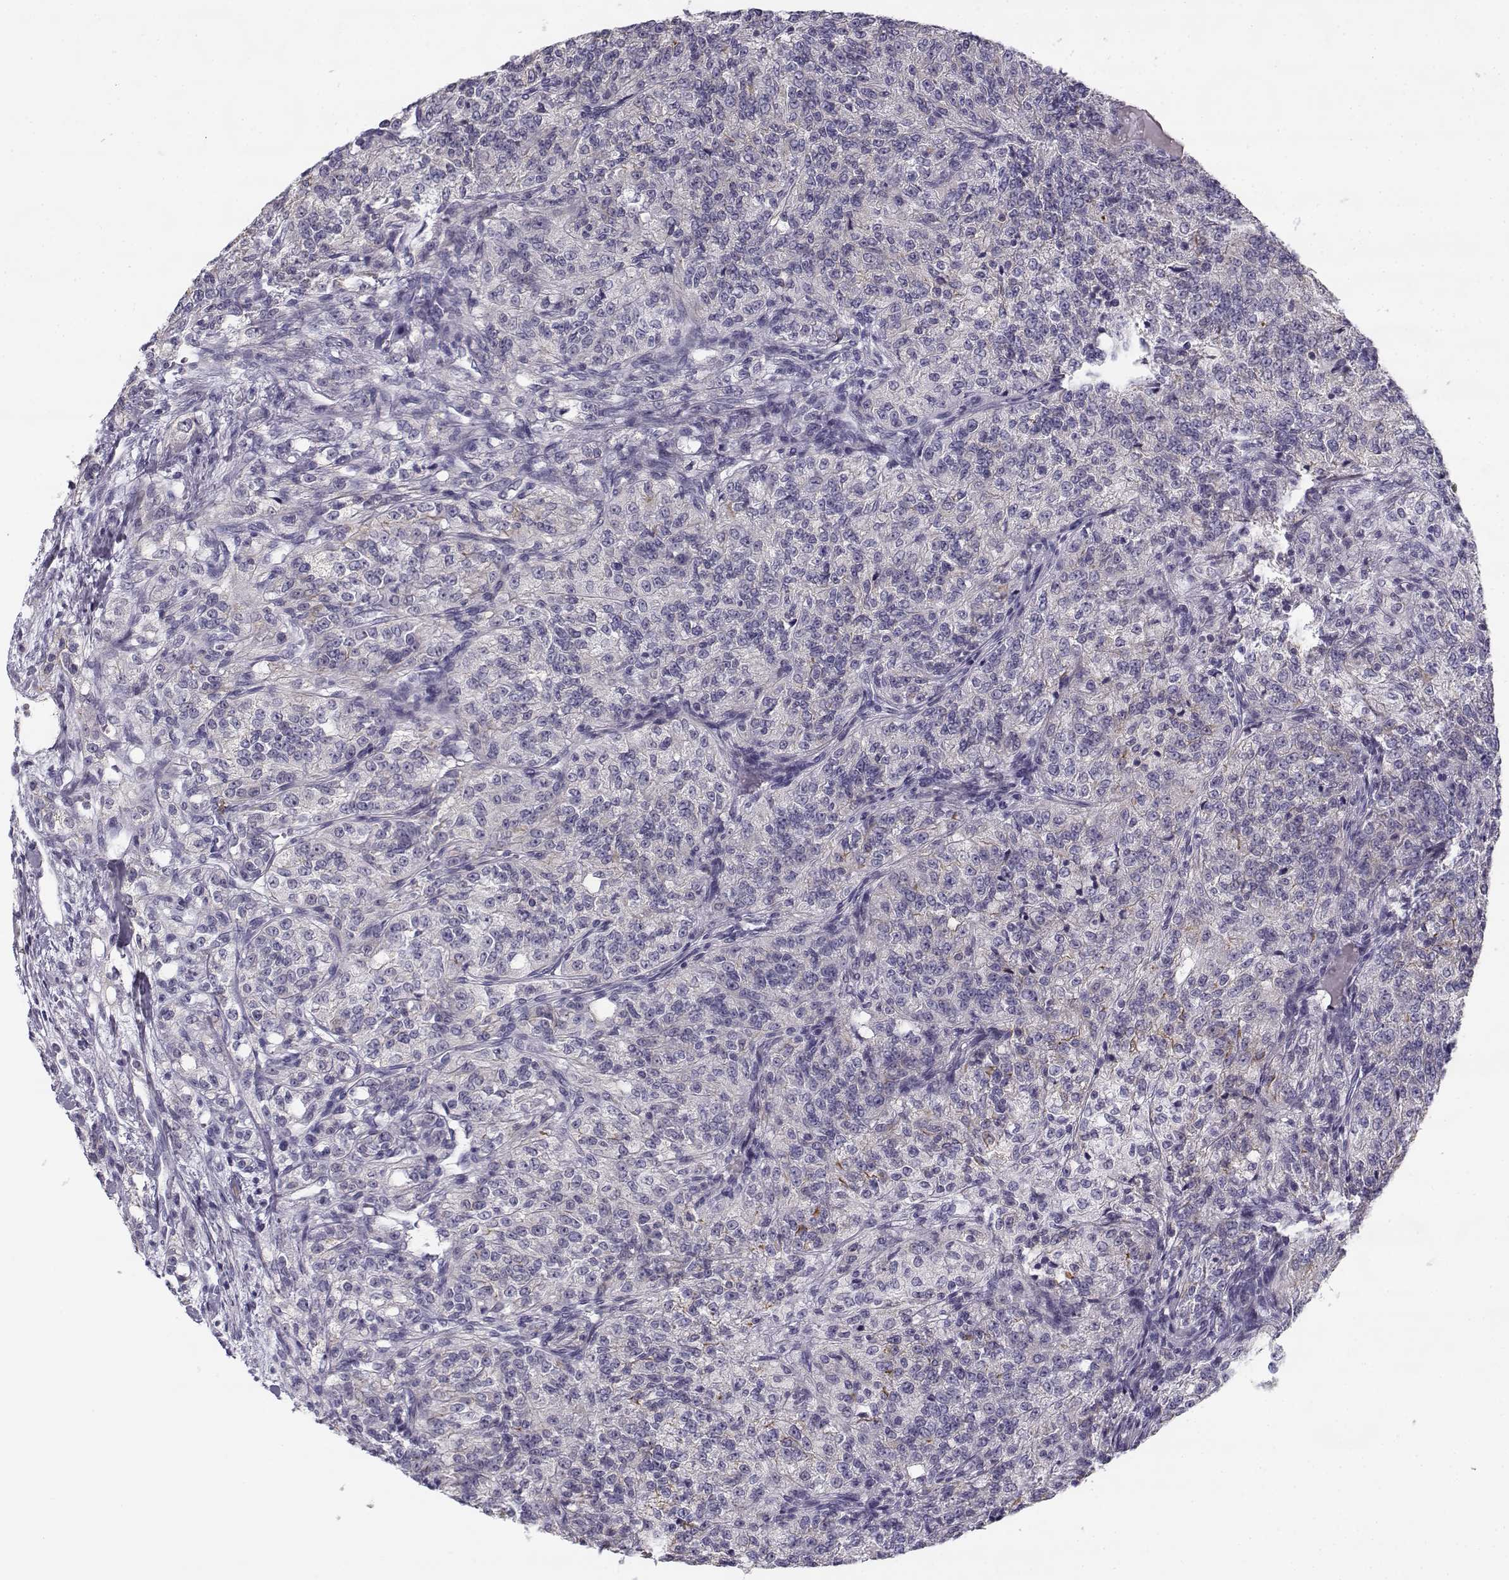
{"staining": {"intensity": "negative", "quantity": "none", "location": "none"}, "tissue": "renal cancer", "cell_type": "Tumor cells", "image_type": "cancer", "snomed": [{"axis": "morphology", "description": "Adenocarcinoma, NOS"}, {"axis": "topography", "description": "Kidney"}], "caption": "Photomicrograph shows no protein expression in tumor cells of renal cancer tissue.", "gene": "CREB3L3", "patient": {"sex": "female", "age": 63}}